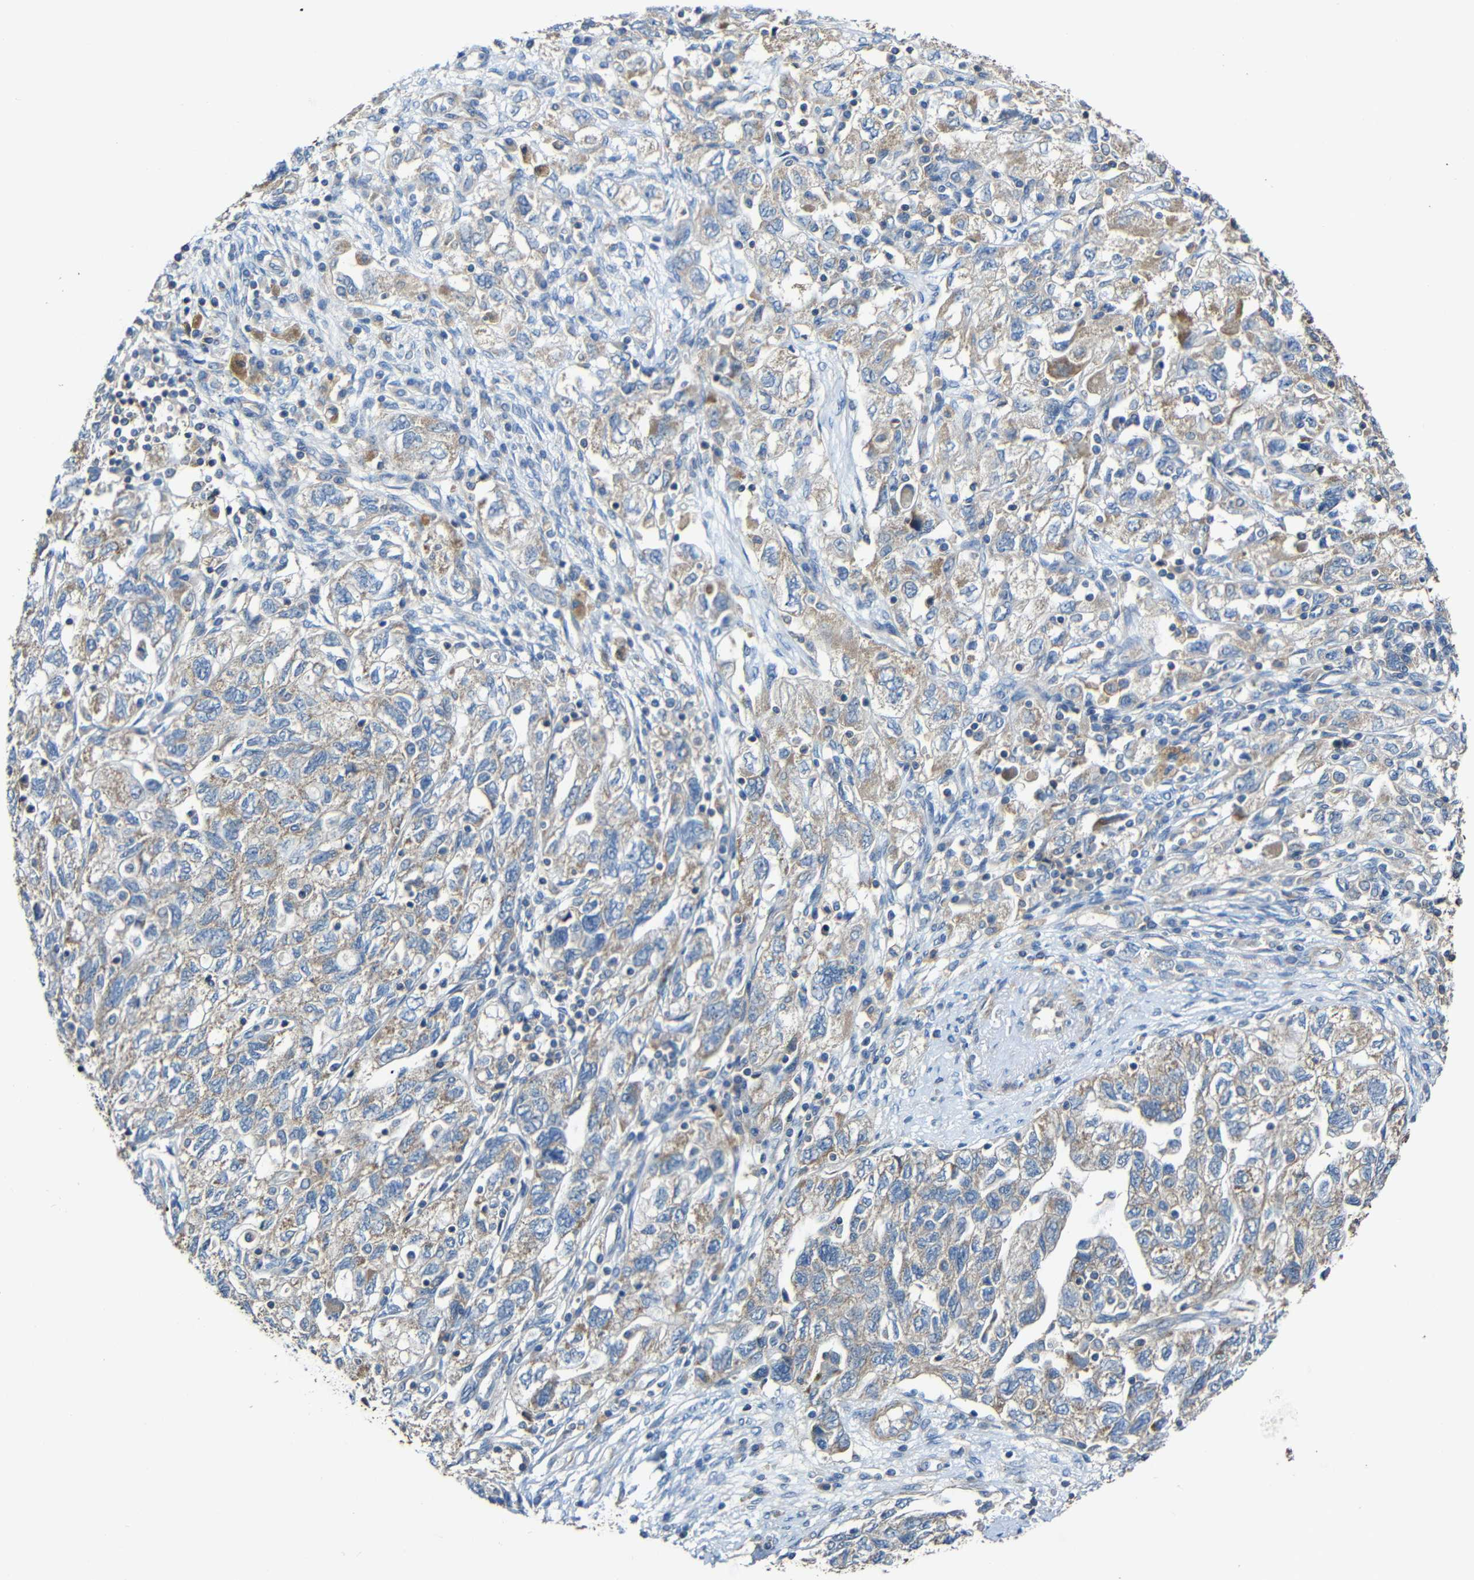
{"staining": {"intensity": "weak", "quantity": ">75%", "location": "cytoplasmic/membranous"}, "tissue": "ovarian cancer", "cell_type": "Tumor cells", "image_type": "cancer", "snomed": [{"axis": "morphology", "description": "Carcinoma, NOS"}, {"axis": "morphology", "description": "Cystadenocarcinoma, serous, NOS"}, {"axis": "topography", "description": "Ovary"}], "caption": "Protein expression analysis of human ovarian carcinoma reveals weak cytoplasmic/membranous expression in approximately >75% of tumor cells.", "gene": "RHOT2", "patient": {"sex": "female", "age": 69}}